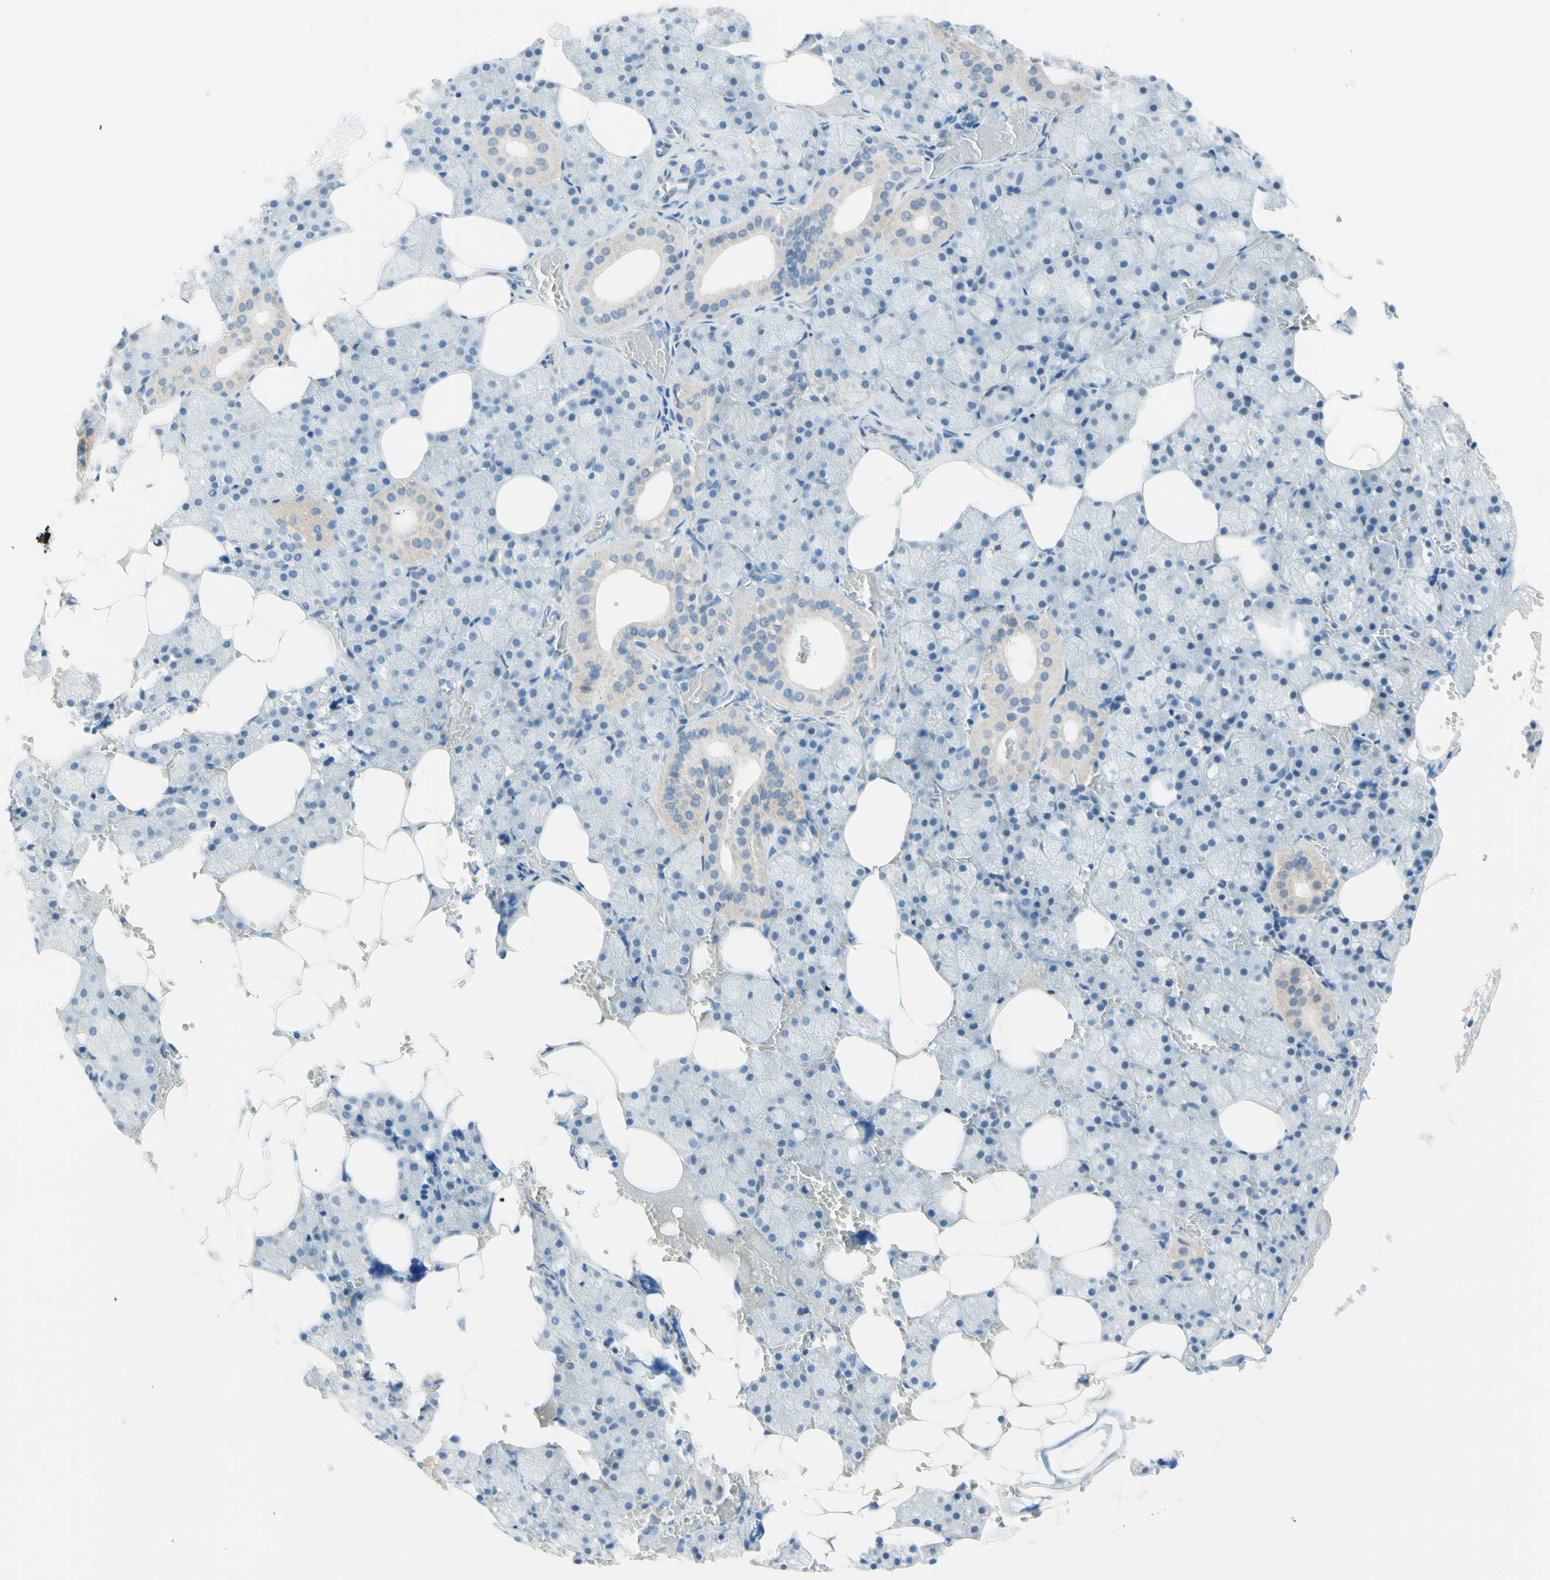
{"staining": {"intensity": "weak", "quantity": "<25%", "location": "cytoplasmic/membranous"}, "tissue": "salivary gland", "cell_type": "Glandular cells", "image_type": "normal", "snomed": [{"axis": "morphology", "description": "Normal tissue, NOS"}, {"axis": "topography", "description": "Salivary gland"}], "caption": "This is a micrograph of immunohistochemistry staining of unremarkable salivary gland, which shows no expression in glandular cells.", "gene": "JPH1", "patient": {"sex": "male", "age": 62}}